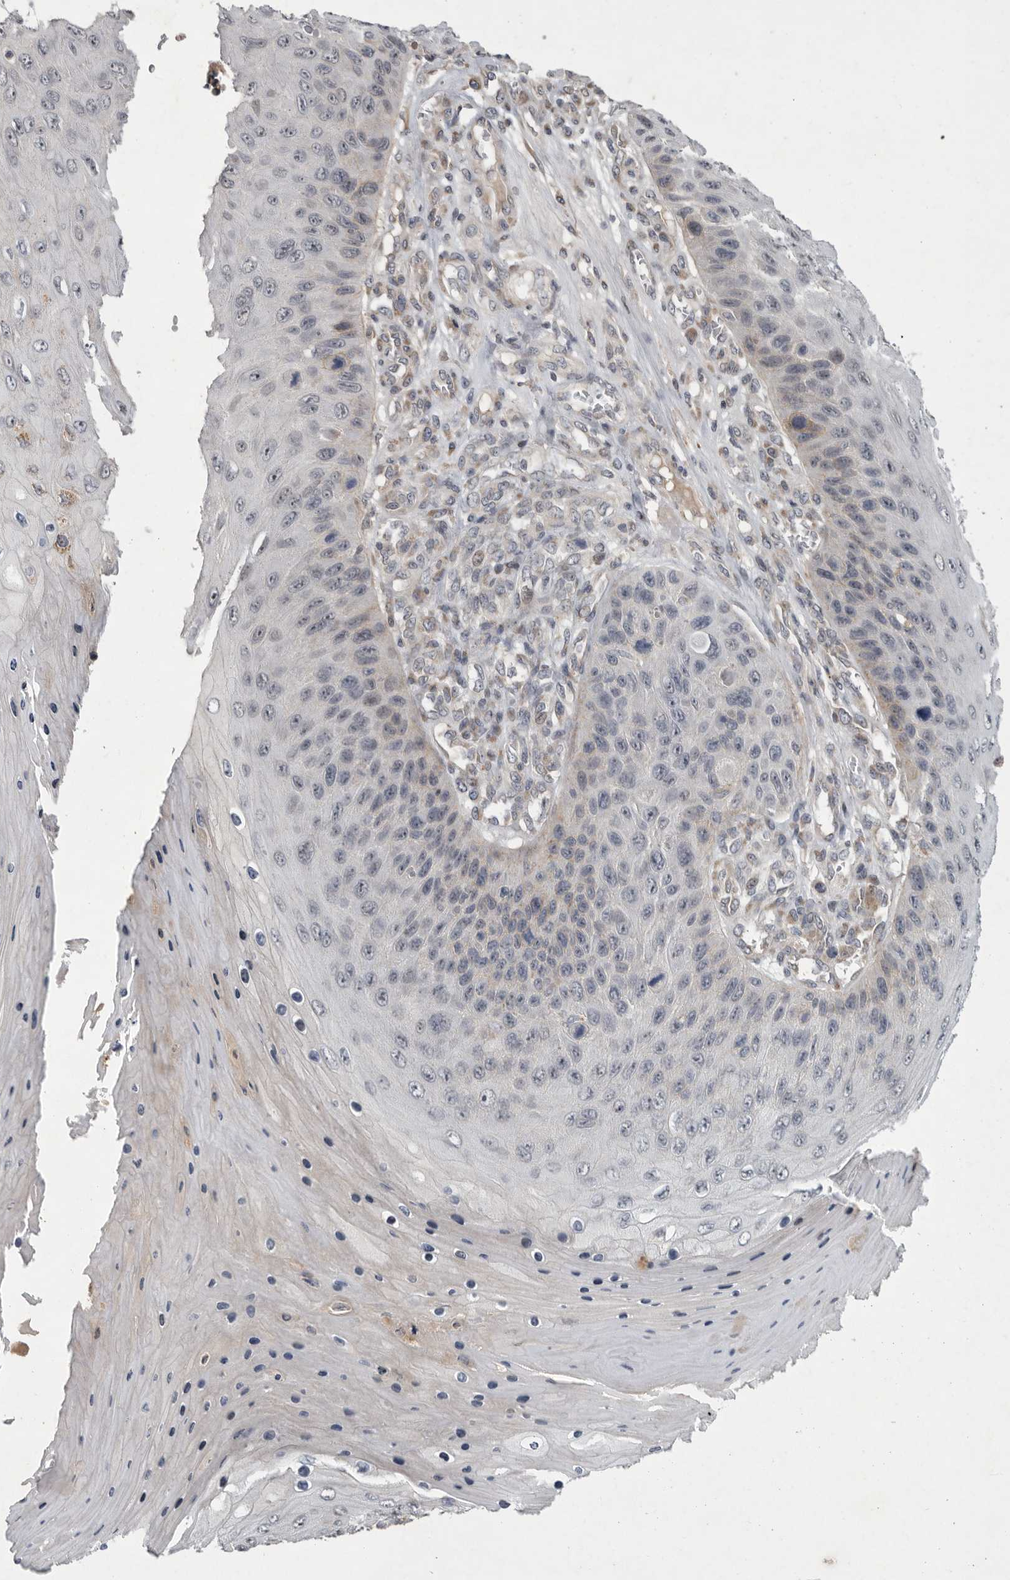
{"staining": {"intensity": "weak", "quantity": "<25%", "location": "cytoplasmic/membranous"}, "tissue": "skin cancer", "cell_type": "Tumor cells", "image_type": "cancer", "snomed": [{"axis": "morphology", "description": "Squamous cell carcinoma, NOS"}, {"axis": "topography", "description": "Skin"}], "caption": "A photomicrograph of human skin cancer is negative for staining in tumor cells.", "gene": "MAN2A1", "patient": {"sex": "female", "age": 88}}